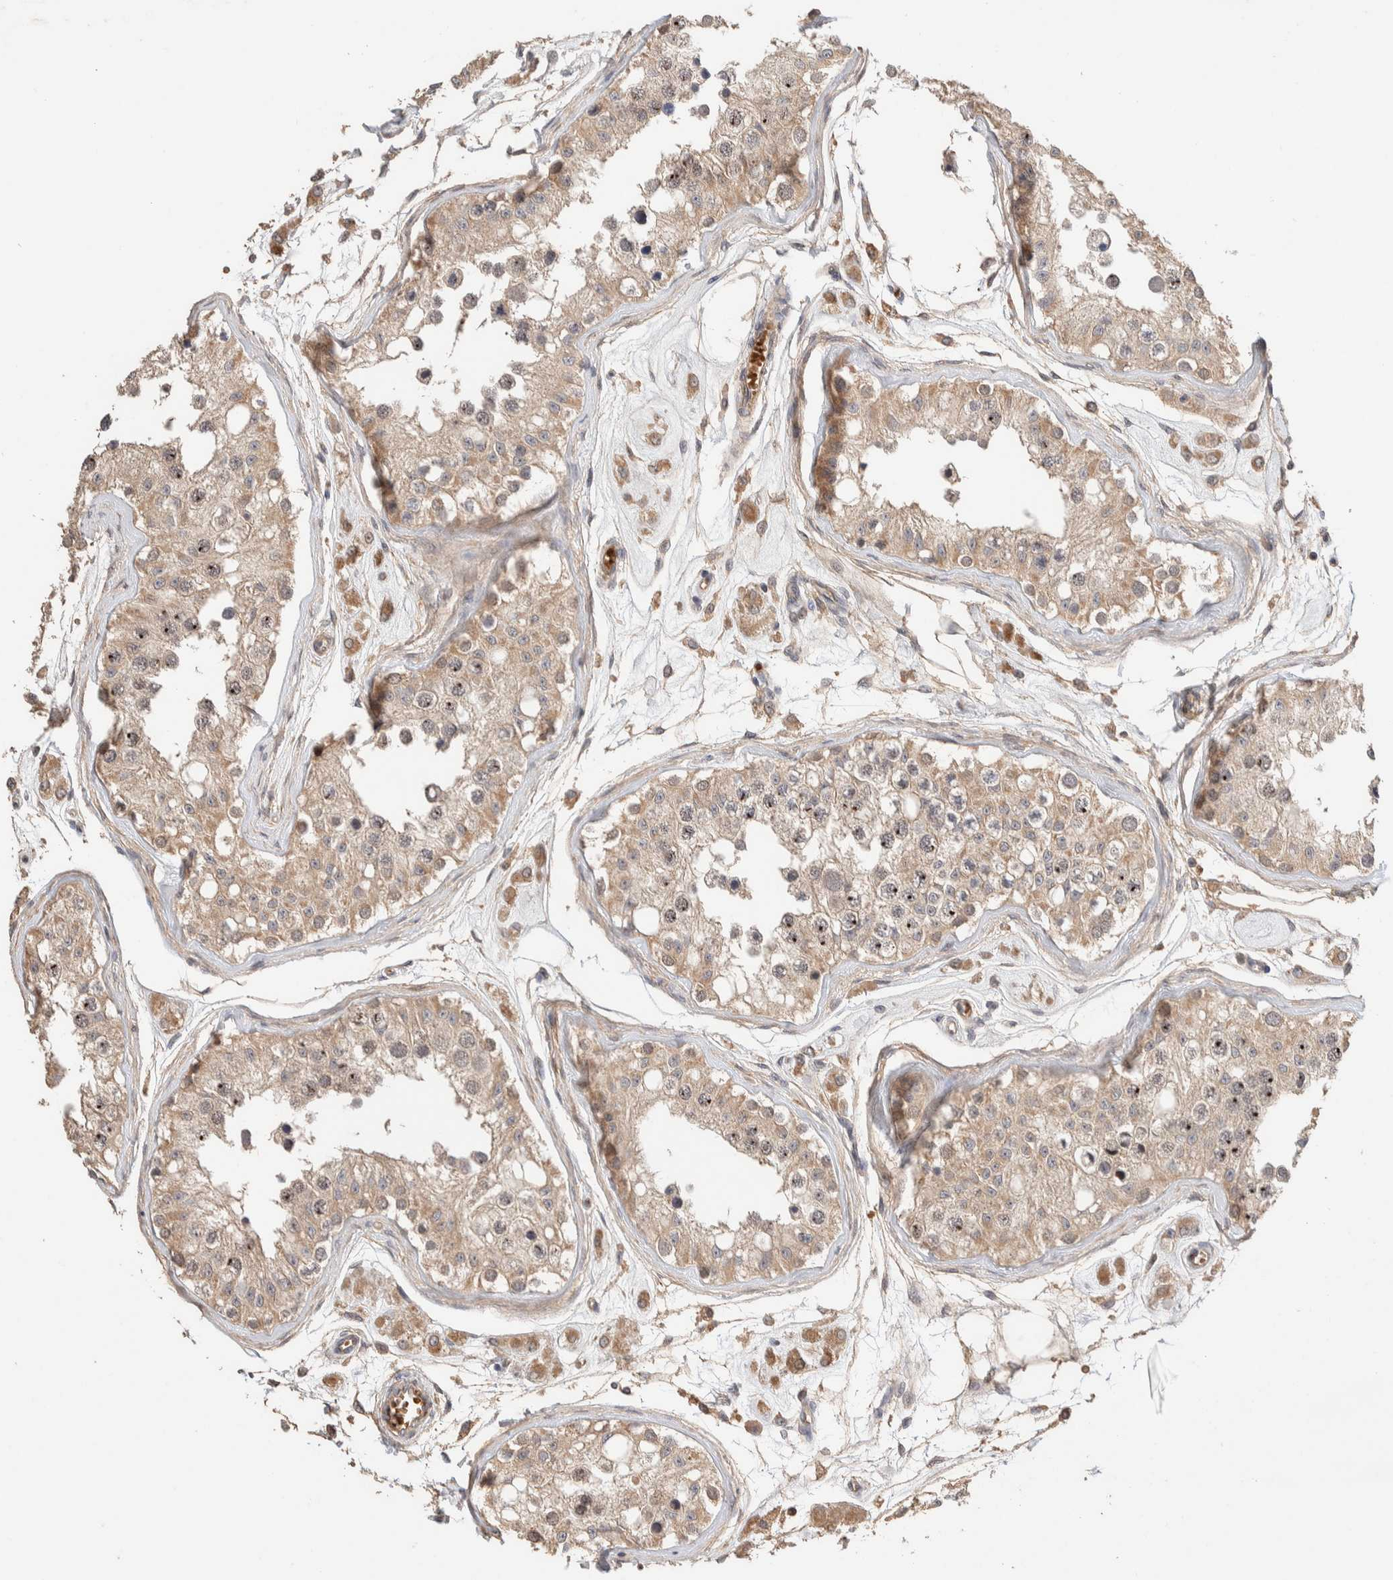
{"staining": {"intensity": "moderate", "quantity": ">75%", "location": "cytoplasmic/membranous,nuclear"}, "tissue": "testis", "cell_type": "Cells in seminiferous ducts", "image_type": "normal", "snomed": [{"axis": "morphology", "description": "Normal tissue, NOS"}, {"axis": "morphology", "description": "Adenocarcinoma, metastatic, NOS"}, {"axis": "topography", "description": "Testis"}], "caption": "Testis stained with DAB immunohistochemistry shows medium levels of moderate cytoplasmic/membranous,nuclear expression in about >75% of cells in seminiferous ducts. (Brightfield microscopy of DAB IHC at high magnification).", "gene": "WDR91", "patient": {"sex": "male", "age": 26}}